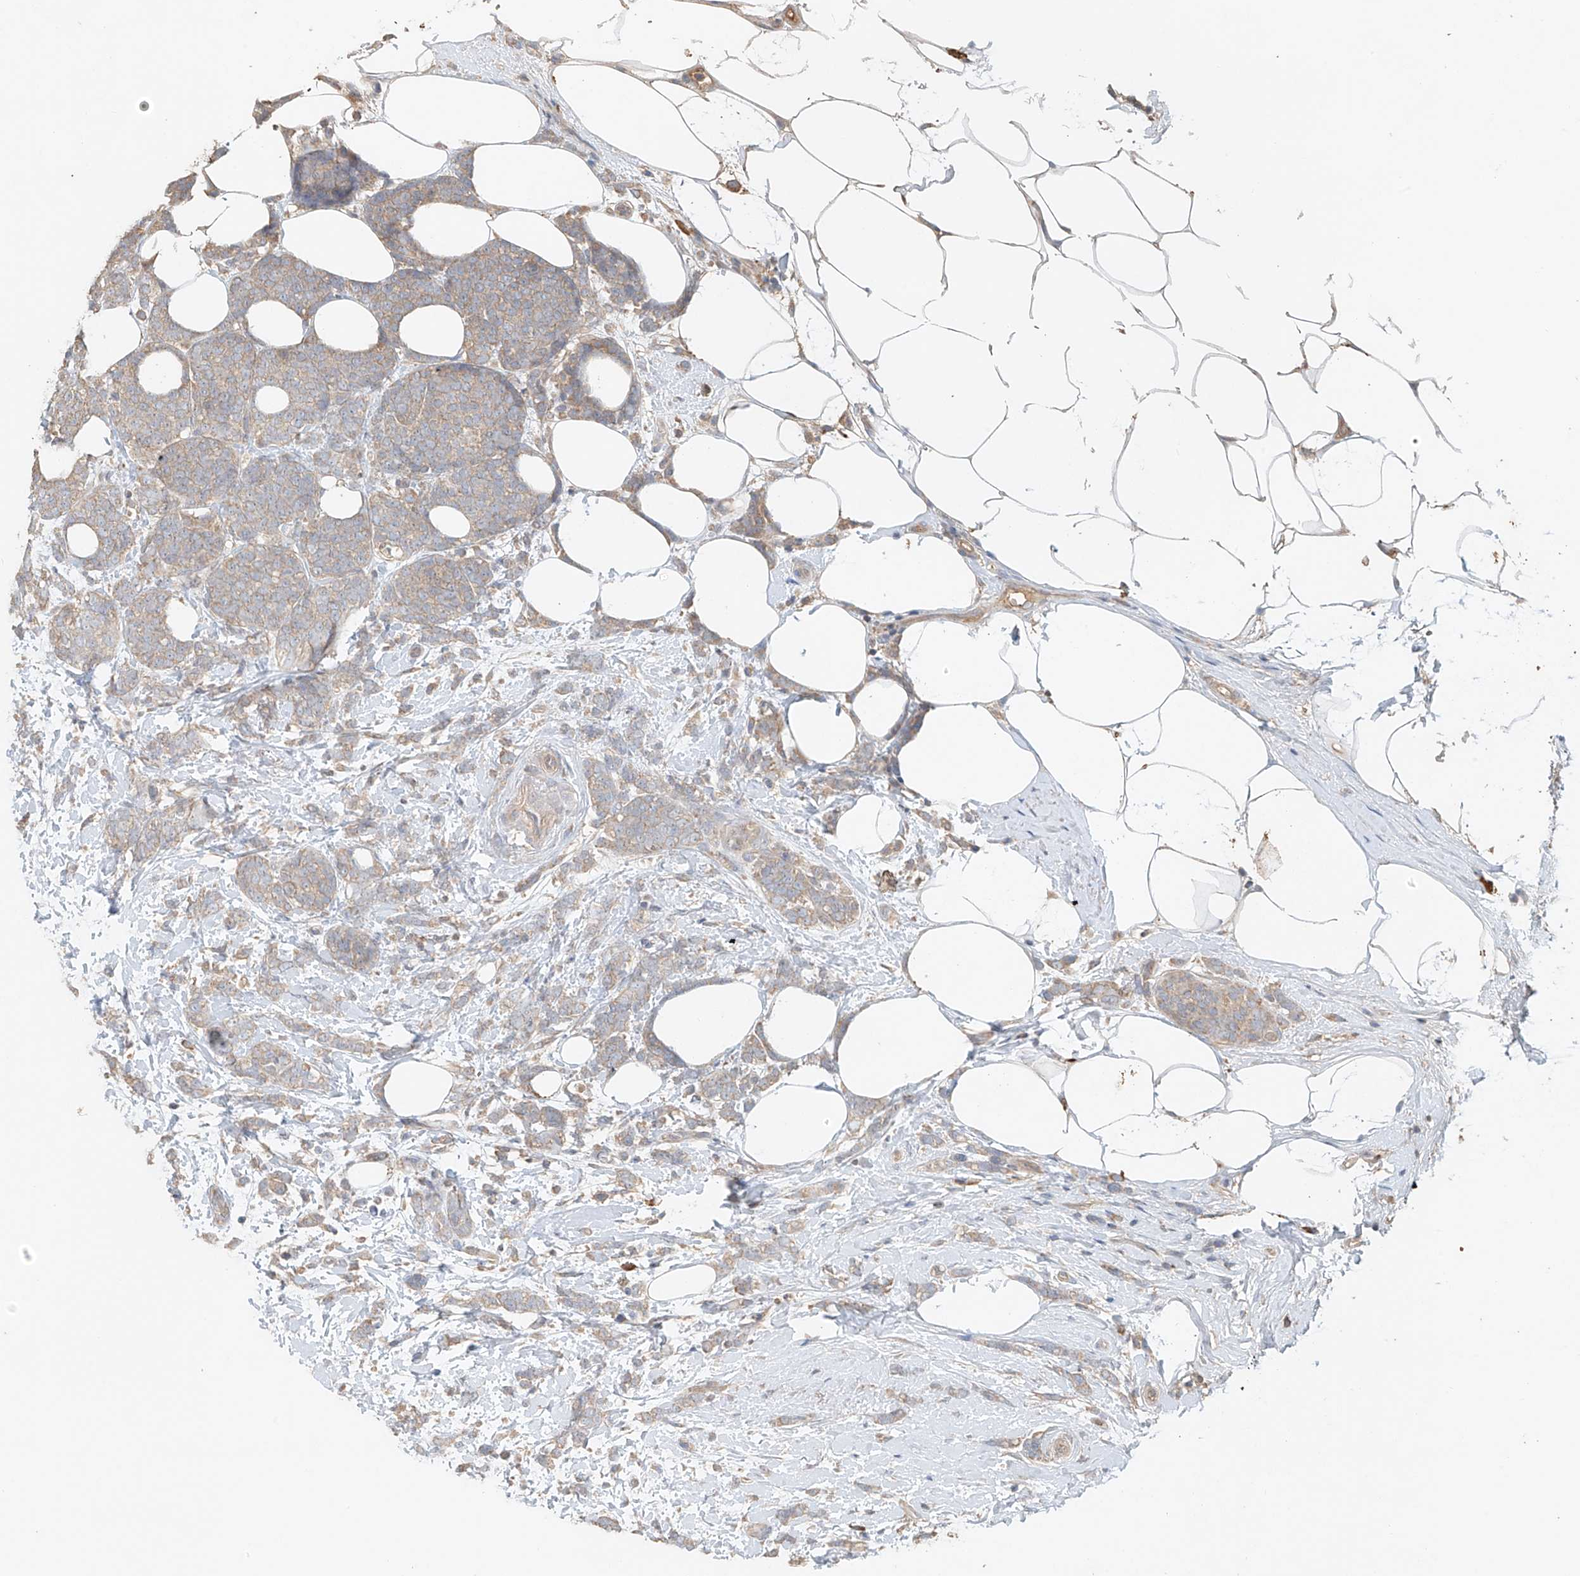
{"staining": {"intensity": "weak", "quantity": ">75%", "location": "cytoplasmic/membranous"}, "tissue": "breast cancer", "cell_type": "Tumor cells", "image_type": "cancer", "snomed": [{"axis": "morphology", "description": "Lobular carcinoma"}, {"axis": "topography", "description": "Breast"}], "caption": "Breast cancer (lobular carcinoma) stained with DAB (3,3'-diaminobenzidine) IHC shows low levels of weak cytoplasmic/membranous expression in approximately >75% of tumor cells.", "gene": "GNB1L", "patient": {"sex": "female", "age": 58}}